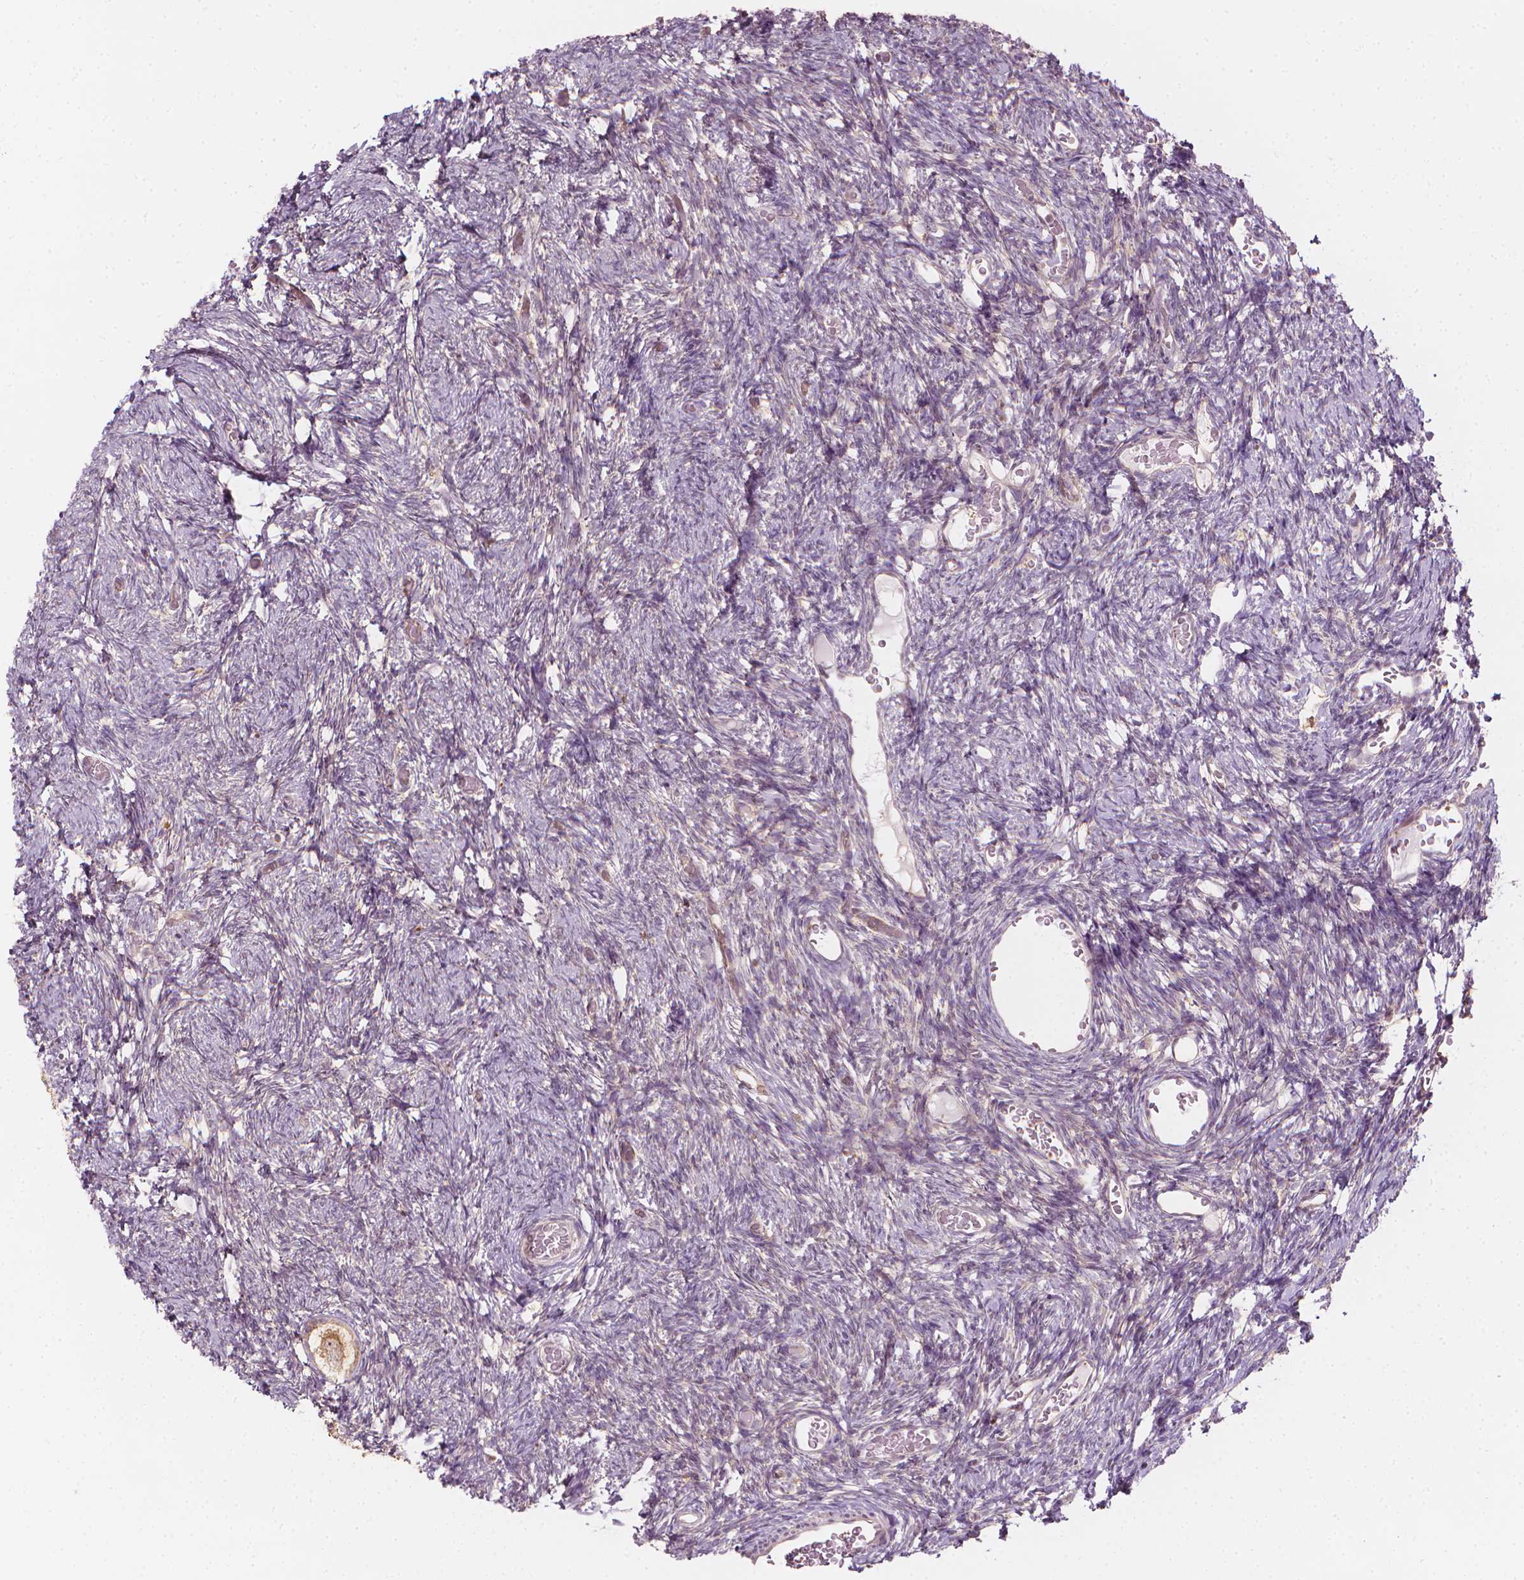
{"staining": {"intensity": "moderate", "quantity": "25%-75%", "location": "cytoplasmic/membranous"}, "tissue": "ovary", "cell_type": "Follicle cells", "image_type": "normal", "snomed": [{"axis": "morphology", "description": "Normal tissue, NOS"}, {"axis": "topography", "description": "Ovary"}], "caption": "Benign ovary exhibits moderate cytoplasmic/membranous staining in approximately 25%-75% of follicle cells.", "gene": "SHMT1", "patient": {"sex": "female", "age": 39}}